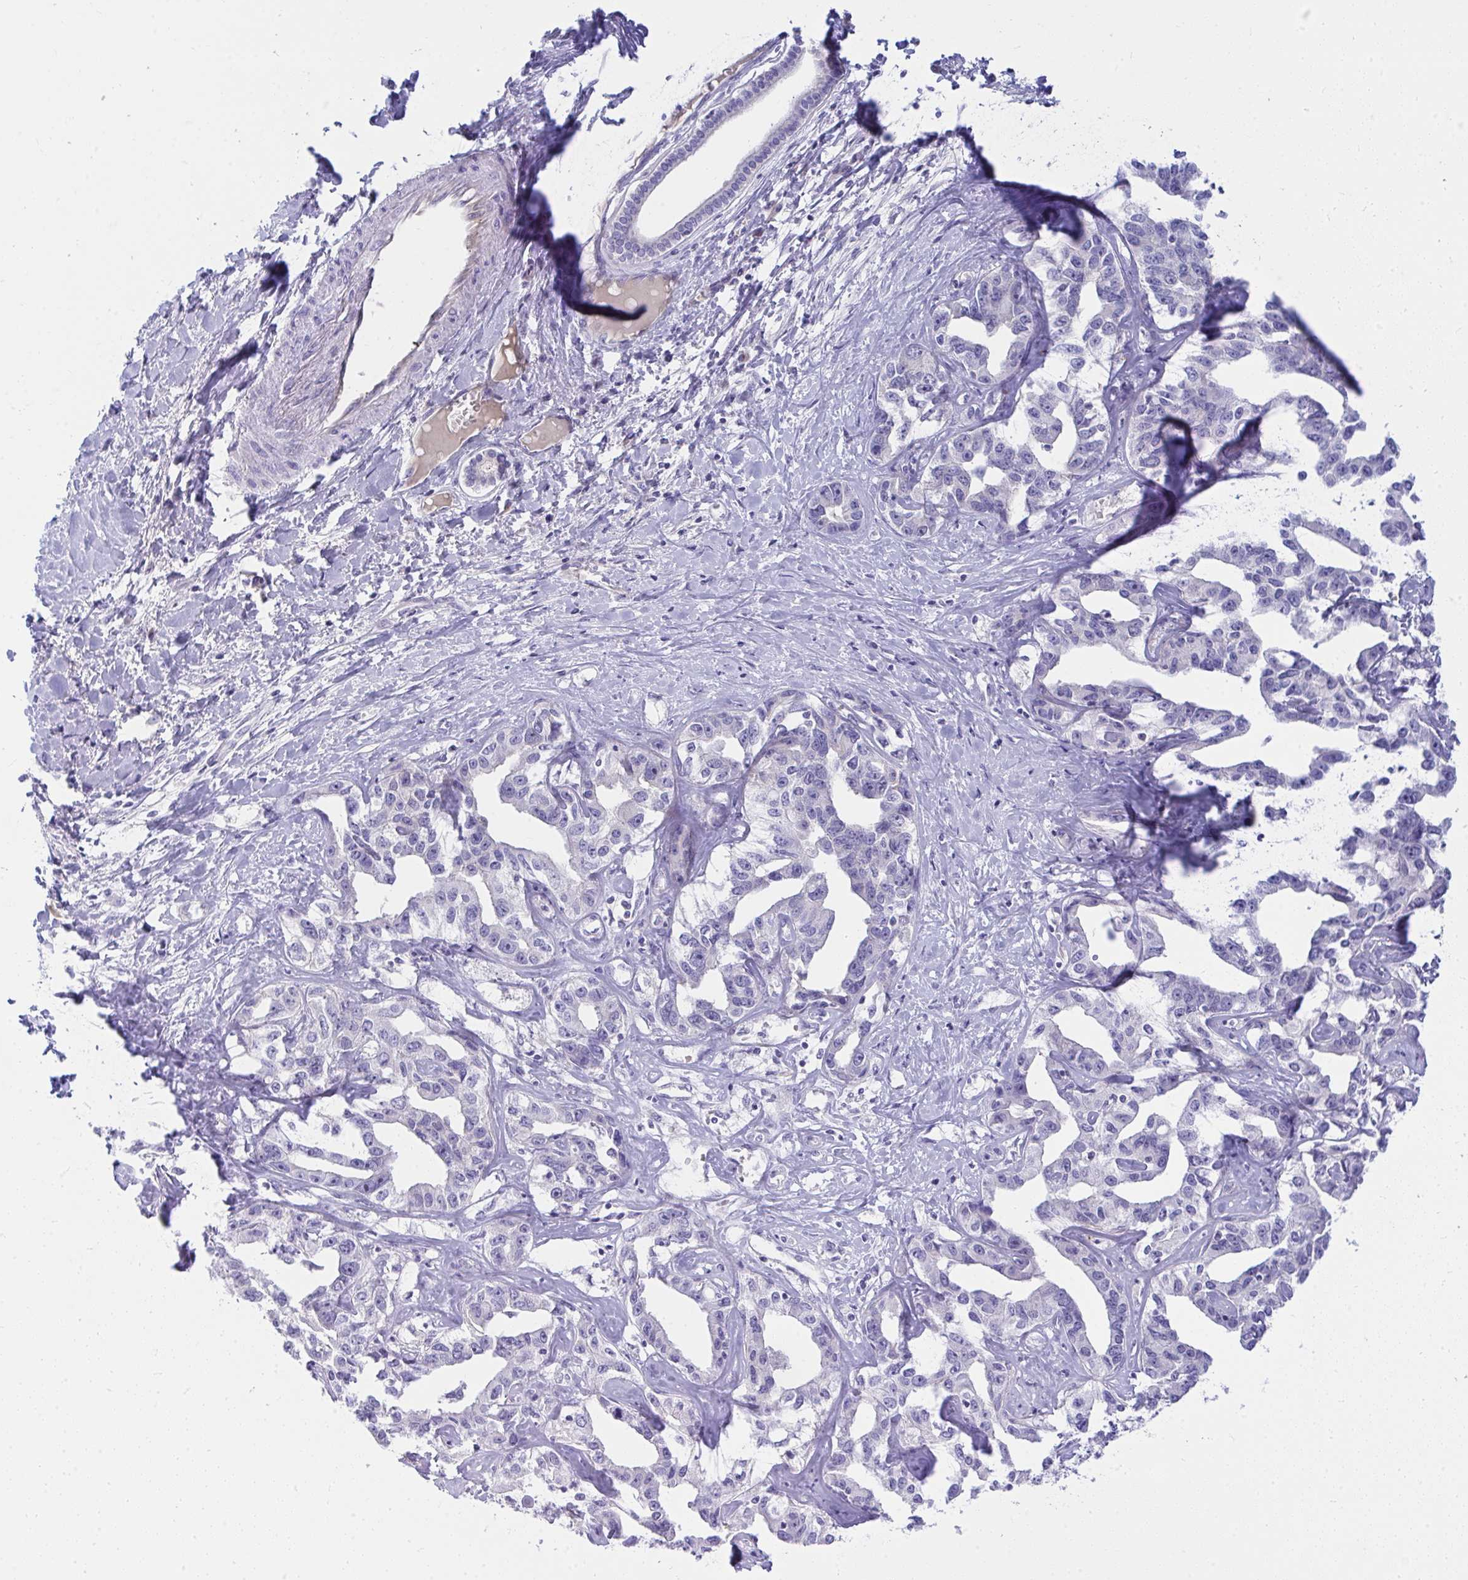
{"staining": {"intensity": "negative", "quantity": "none", "location": "none"}, "tissue": "liver cancer", "cell_type": "Tumor cells", "image_type": "cancer", "snomed": [{"axis": "morphology", "description": "Cholangiocarcinoma"}, {"axis": "topography", "description": "Liver"}], "caption": "Human liver cancer stained for a protein using immunohistochemistry demonstrates no positivity in tumor cells.", "gene": "LRRC36", "patient": {"sex": "male", "age": 59}}